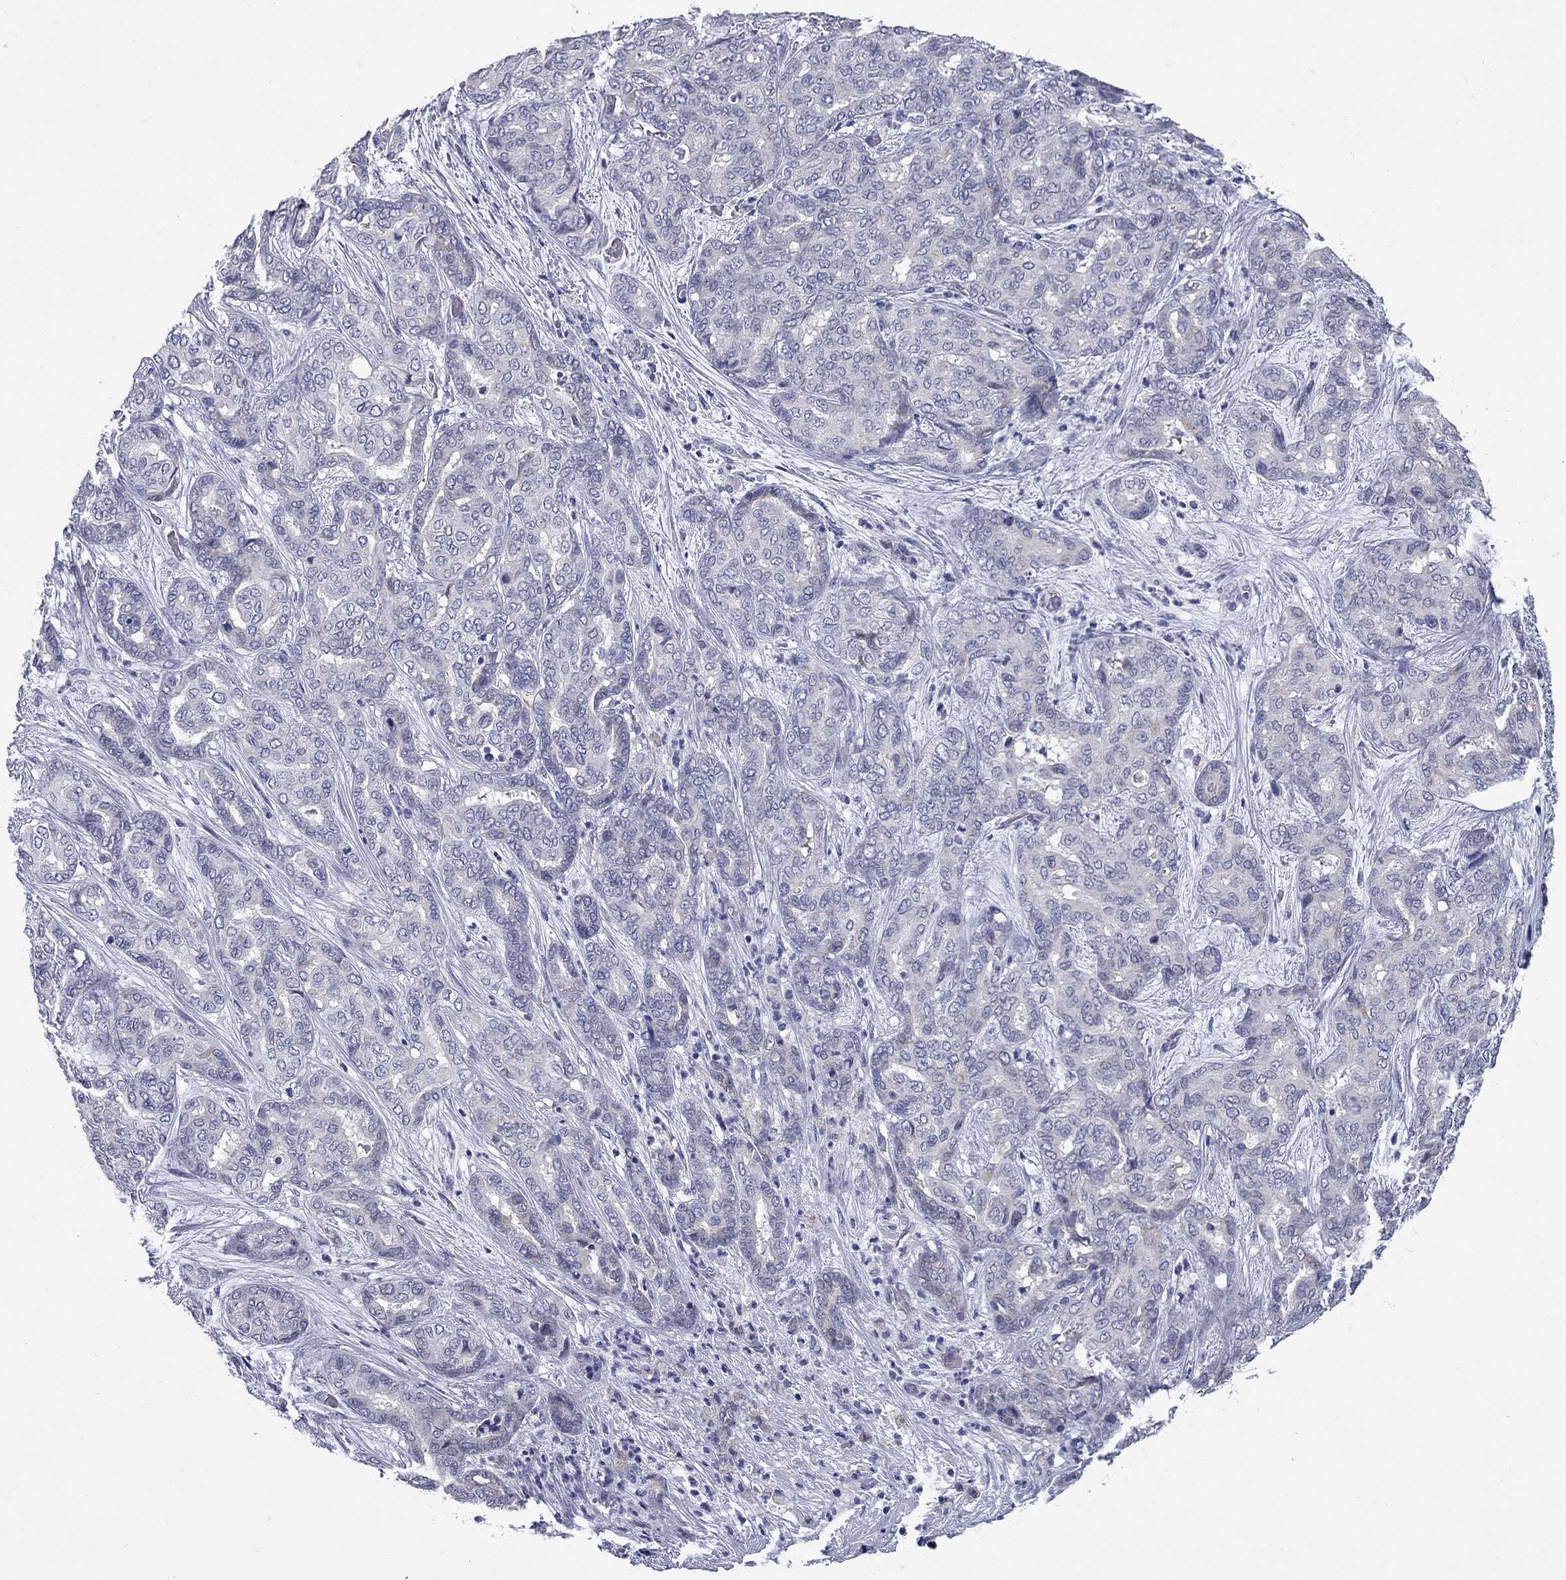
{"staining": {"intensity": "negative", "quantity": "none", "location": "none"}, "tissue": "liver cancer", "cell_type": "Tumor cells", "image_type": "cancer", "snomed": [{"axis": "morphology", "description": "Cholangiocarcinoma"}, {"axis": "topography", "description": "Liver"}], "caption": "Tumor cells show no significant protein staining in liver cancer.", "gene": "UNC119B", "patient": {"sex": "female", "age": 64}}